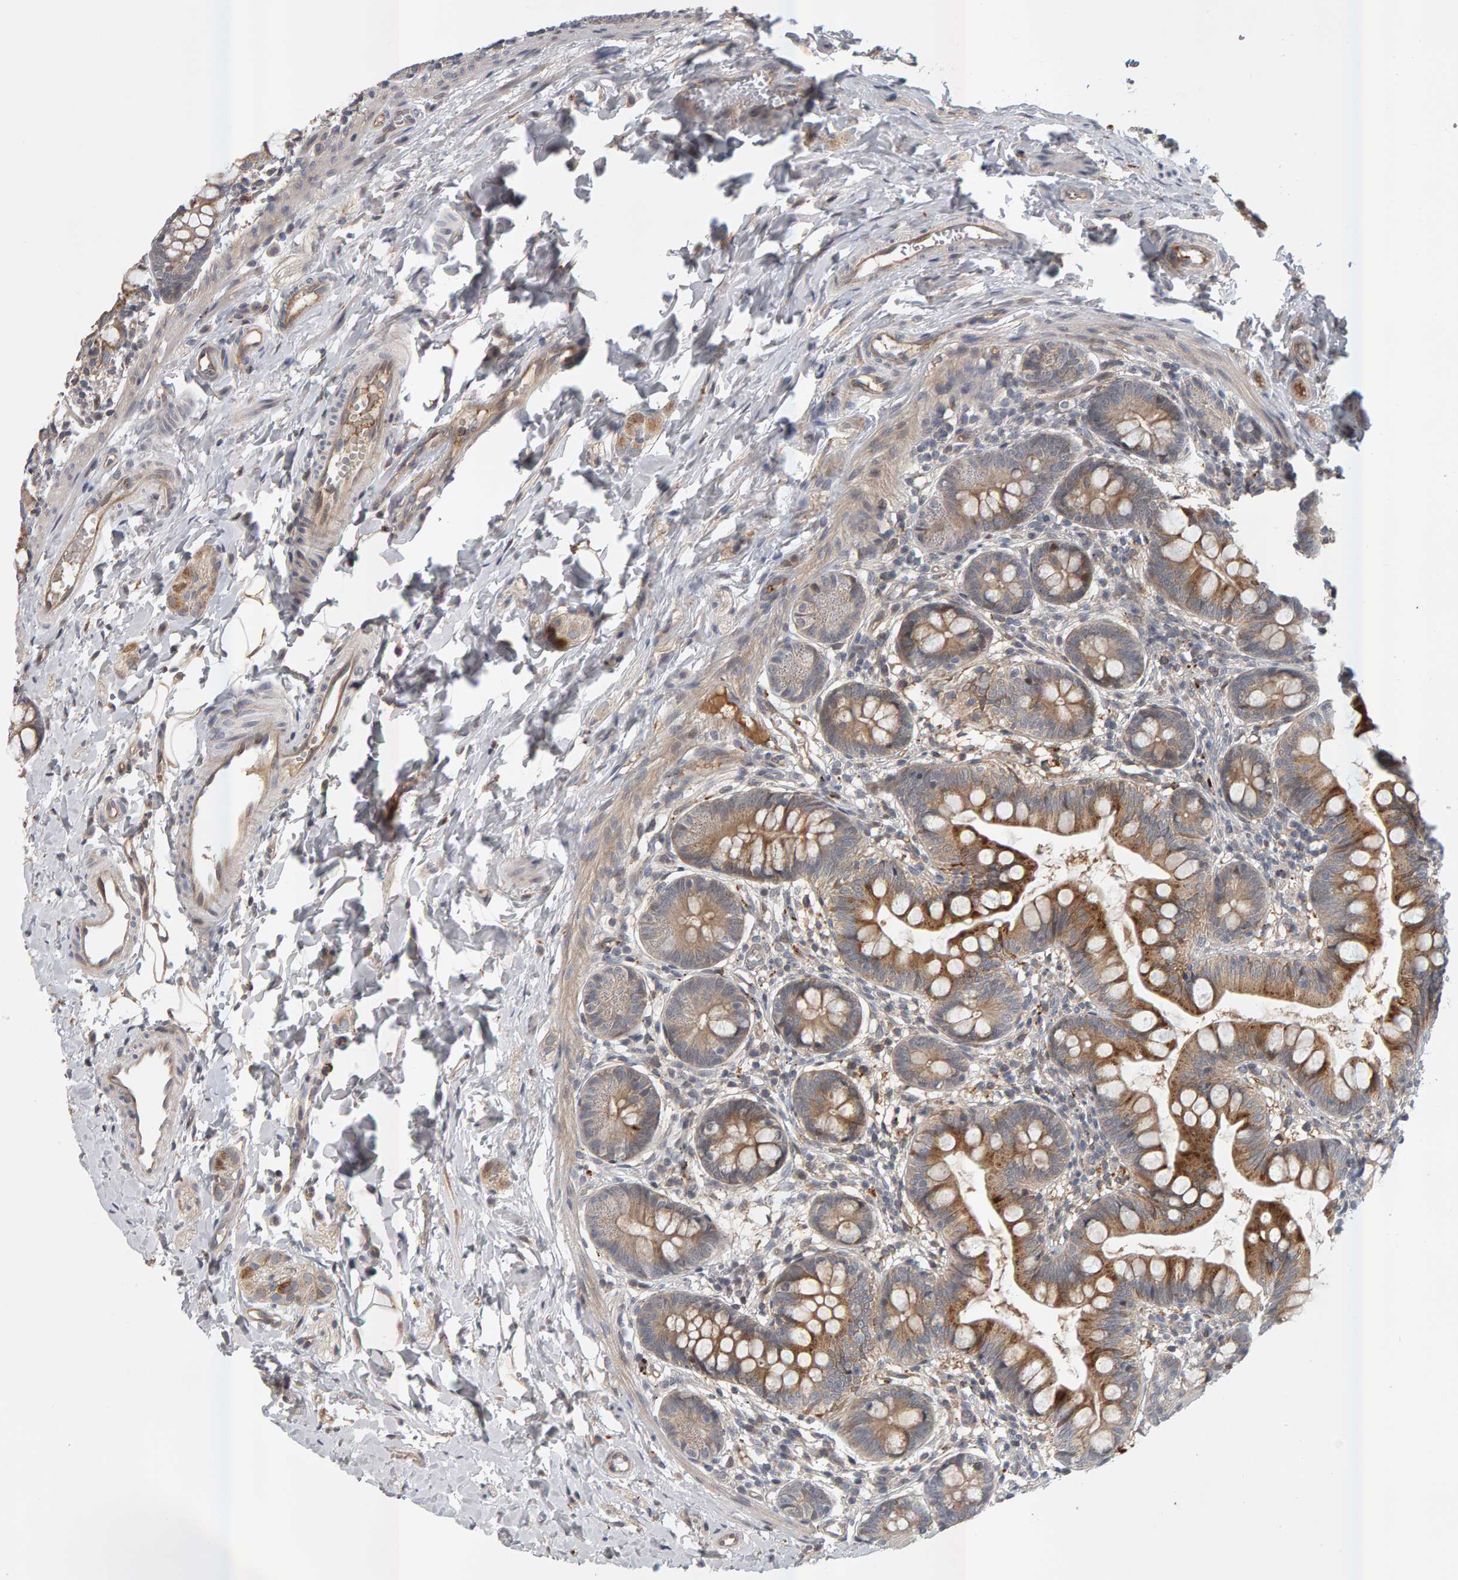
{"staining": {"intensity": "moderate", "quantity": ">75%", "location": "cytoplasmic/membranous"}, "tissue": "small intestine", "cell_type": "Glandular cells", "image_type": "normal", "snomed": [{"axis": "morphology", "description": "Normal tissue, NOS"}, {"axis": "topography", "description": "Small intestine"}], "caption": "The histopathology image demonstrates staining of unremarkable small intestine, revealing moderate cytoplasmic/membranous protein staining (brown color) within glandular cells. Ihc stains the protein in brown and the nuclei are stained blue.", "gene": "ZNF160", "patient": {"sex": "male", "age": 7}}